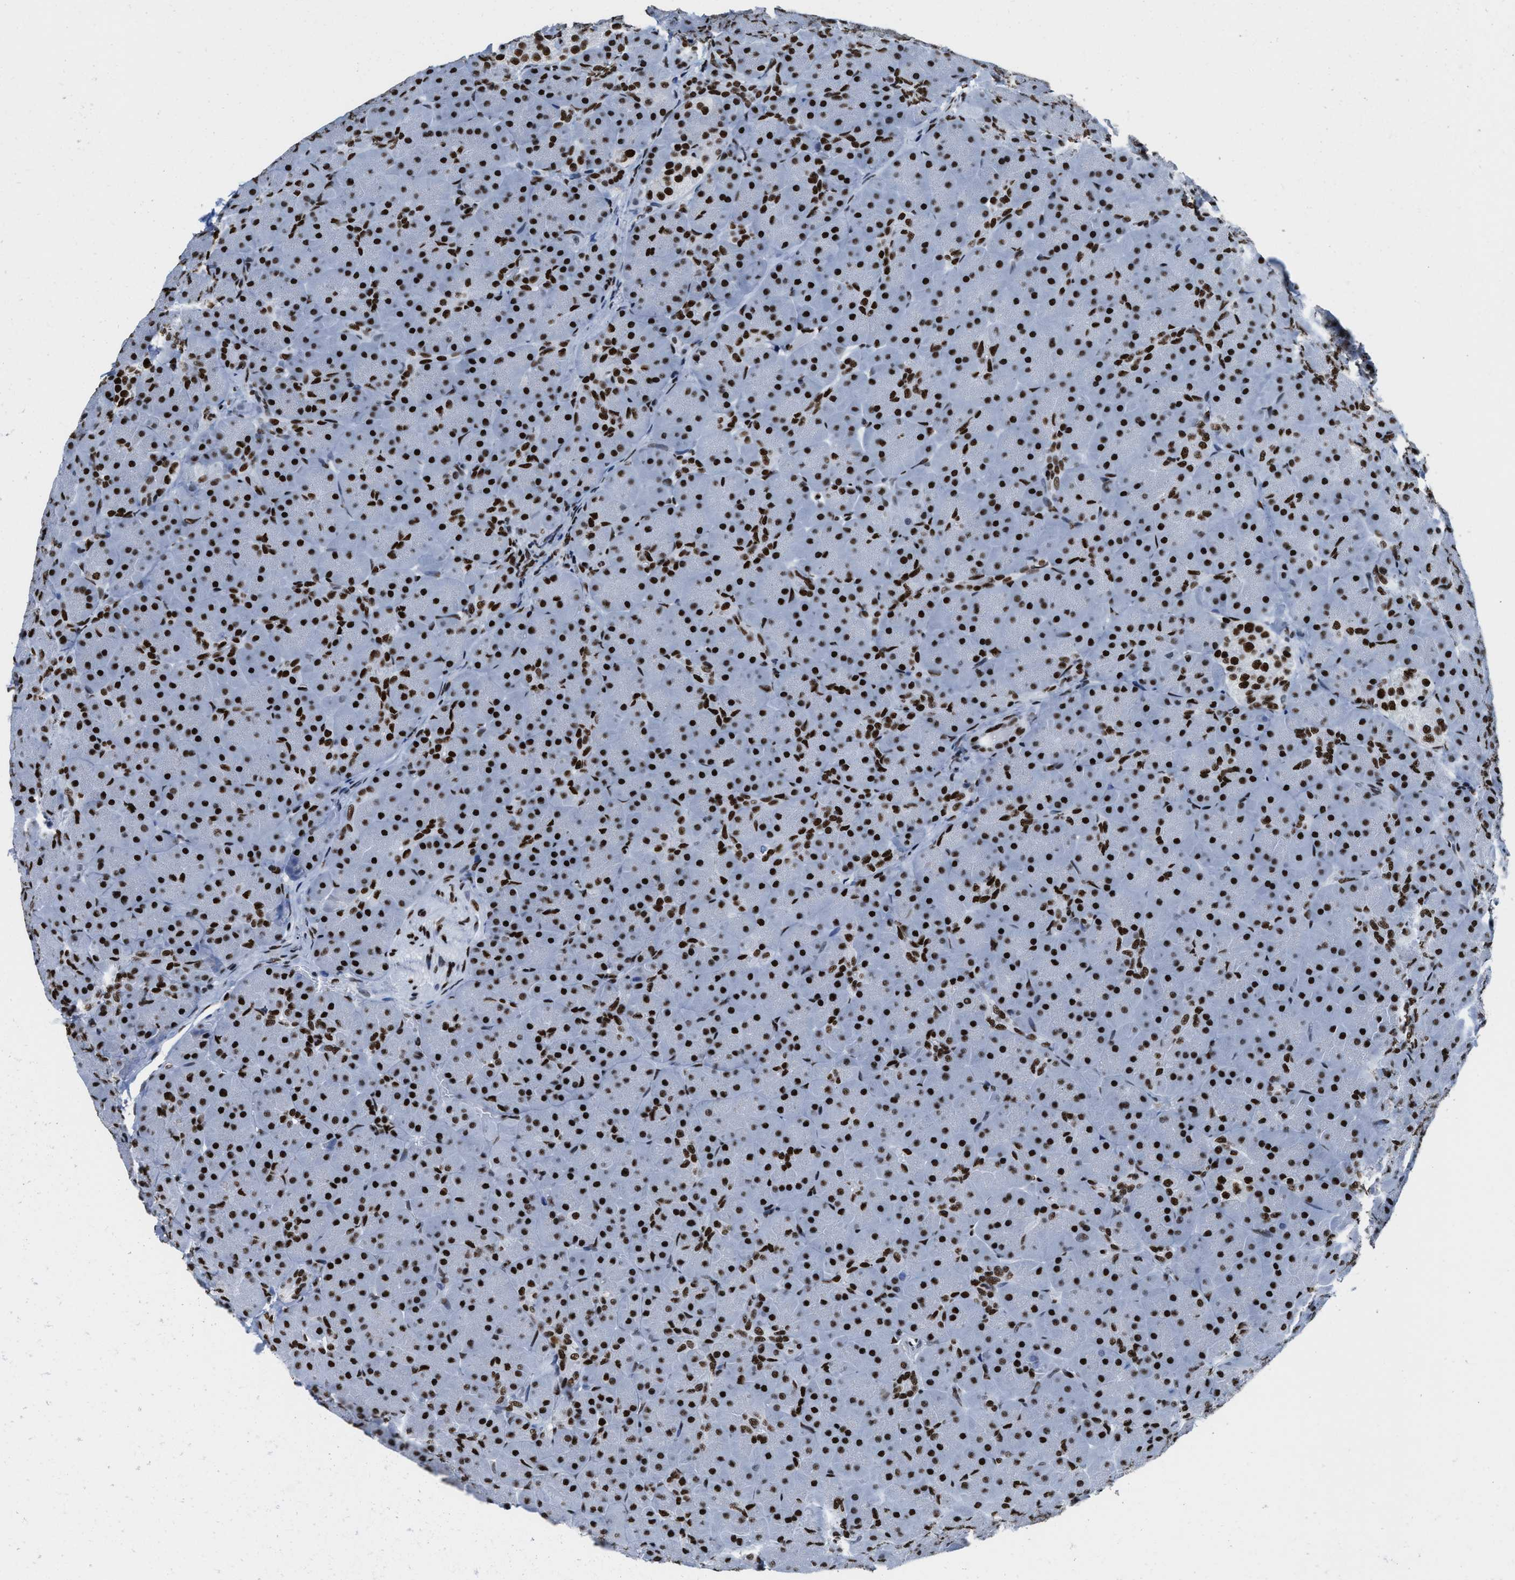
{"staining": {"intensity": "strong", "quantity": ">75%", "location": "nuclear"}, "tissue": "pancreas", "cell_type": "Exocrine glandular cells", "image_type": "normal", "snomed": [{"axis": "morphology", "description": "Normal tissue, NOS"}, {"axis": "topography", "description": "Pancreas"}], "caption": "A photomicrograph of pancreas stained for a protein exhibits strong nuclear brown staining in exocrine glandular cells. Using DAB (3,3'-diaminobenzidine) (brown) and hematoxylin (blue) stains, captured at high magnification using brightfield microscopy.", "gene": "SMARCC2", "patient": {"sex": "male", "age": 66}}